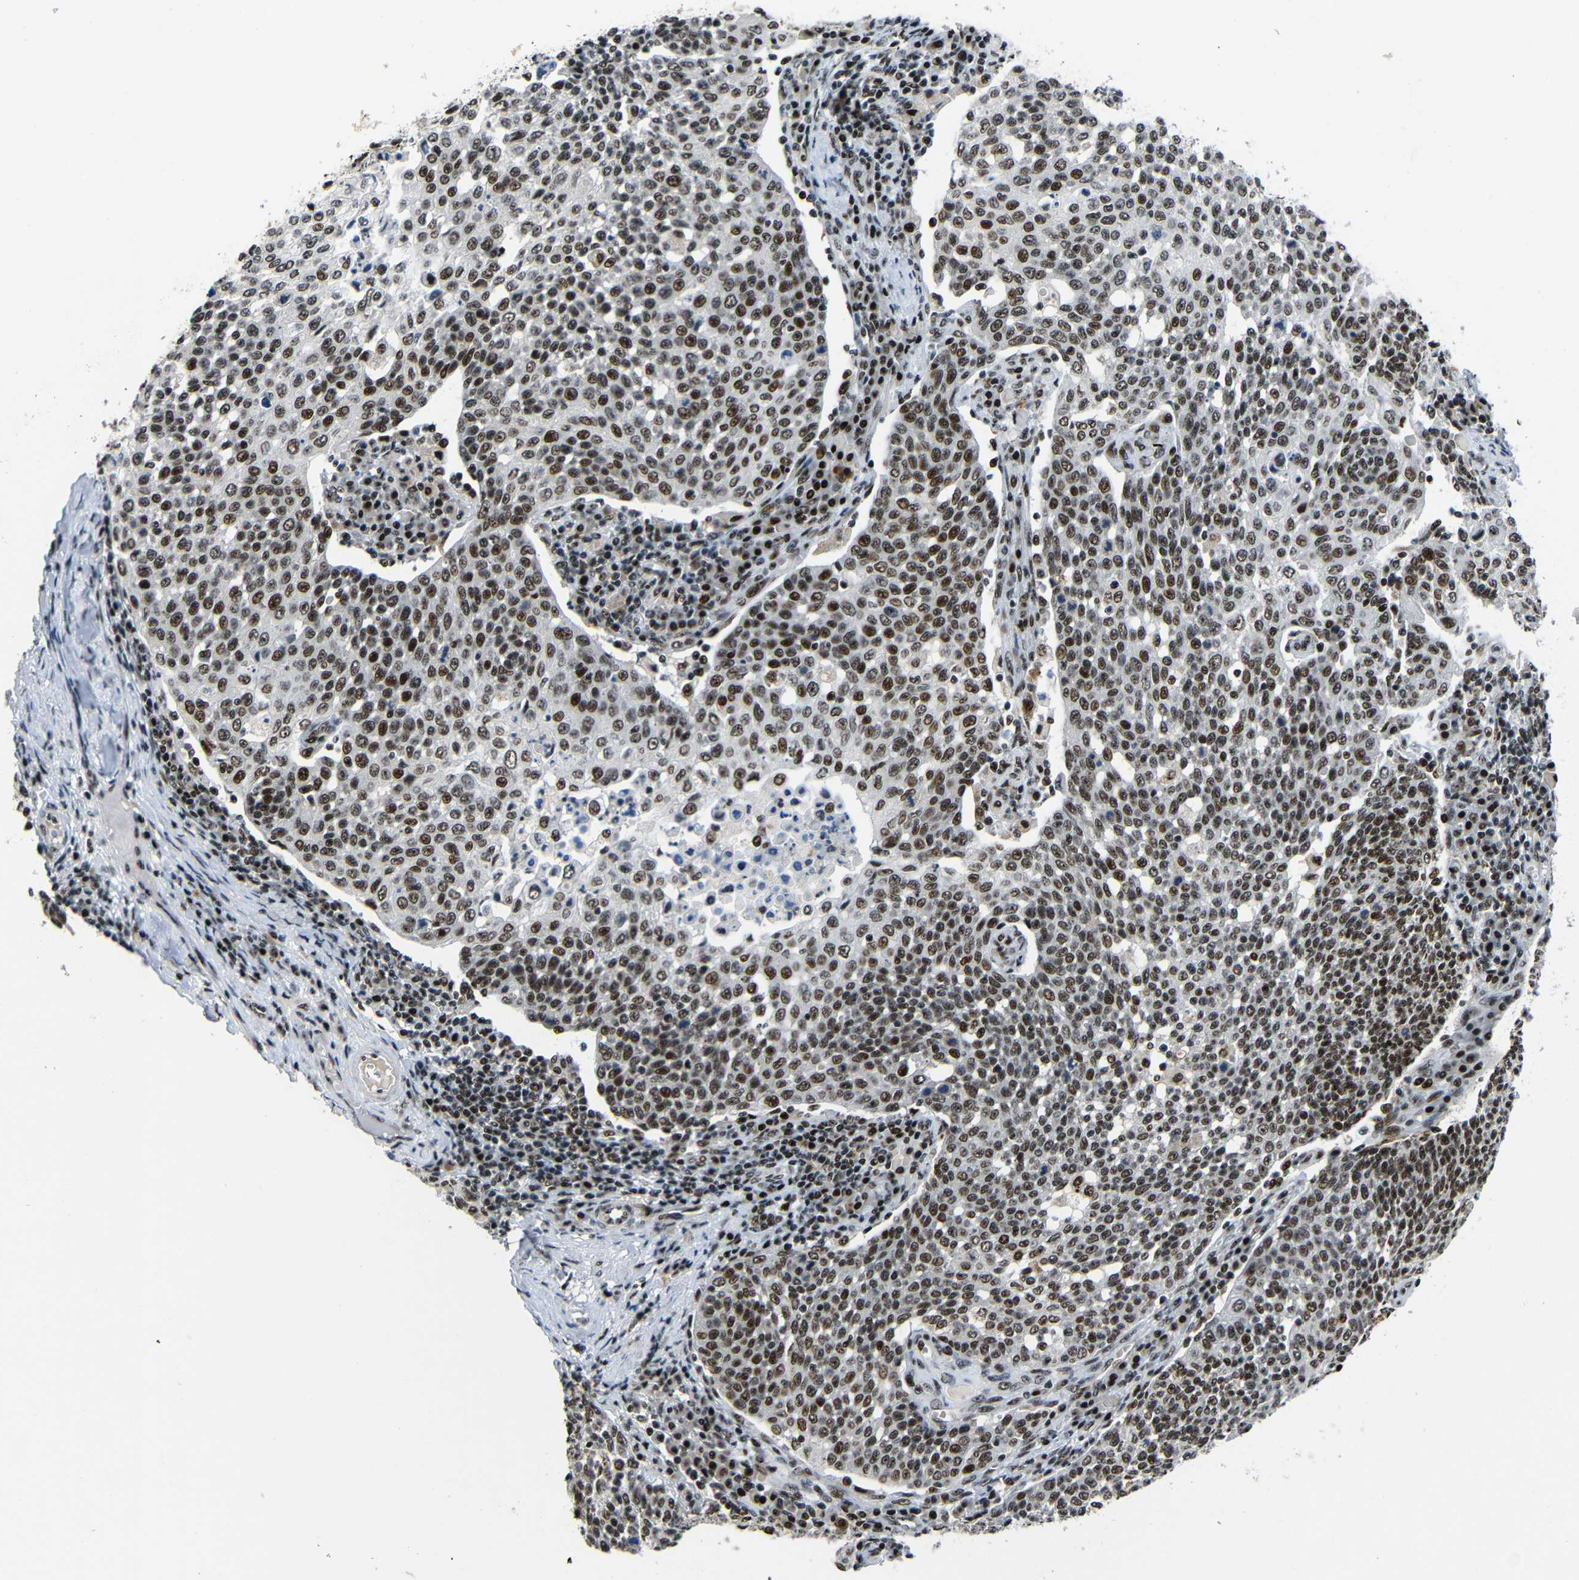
{"staining": {"intensity": "strong", "quantity": ">75%", "location": "nuclear"}, "tissue": "cervical cancer", "cell_type": "Tumor cells", "image_type": "cancer", "snomed": [{"axis": "morphology", "description": "Squamous cell carcinoma, NOS"}, {"axis": "topography", "description": "Cervix"}], "caption": "Immunohistochemical staining of human cervical cancer demonstrates strong nuclear protein positivity in approximately >75% of tumor cells. (Brightfield microscopy of DAB IHC at high magnification).", "gene": "SETDB2", "patient": {"sex": "female", "age": 34}}